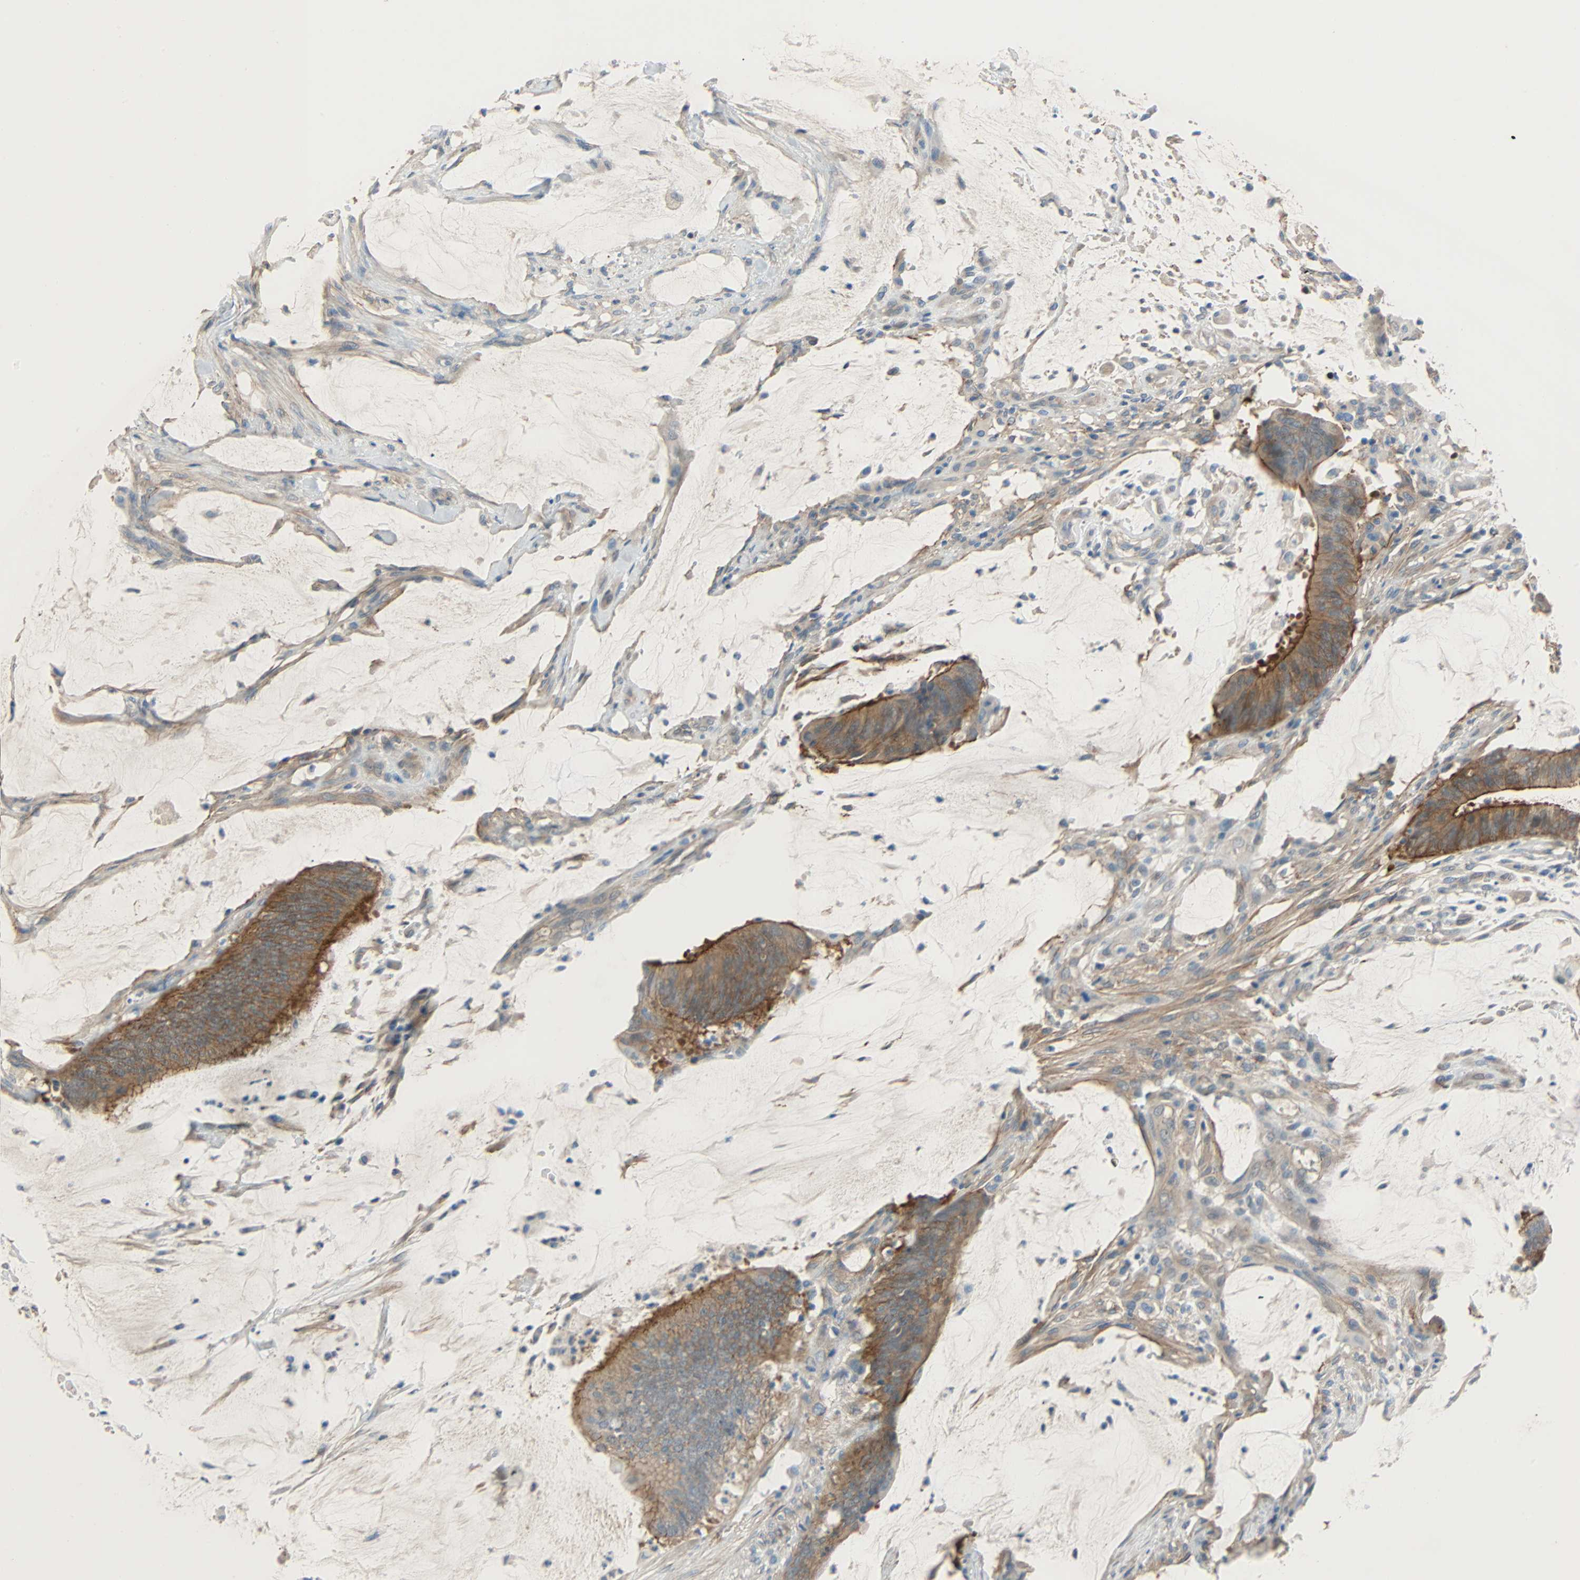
{"staining": {"intensity": "strong", "quantity": ">75%", "location": "cytoplasmic/membranous"}, "tissue": "colorectal cancer", "cell_type": "Tumor cells", "image_type": "cancer", "snomed": [{"axis": "morphology", "description": "Adenocarcinoma, NOS"}, {"axis": "topography", "description": "Rectum"}], "caption": "Immunohistochemistry (IHC) of colorectal cancer demonstrates high levels of strong cytoplasmic/membranous staining in approximately >75% of tumor cells. The staining is performed using DAB (3,3'-diaminobenzidine) brown chromogen to label protein expression. The nuclei are counter-stained blue using hematoxylin.", "gene": "TNFRSF12A", "patient": {"sex": "female", "age": 66}}